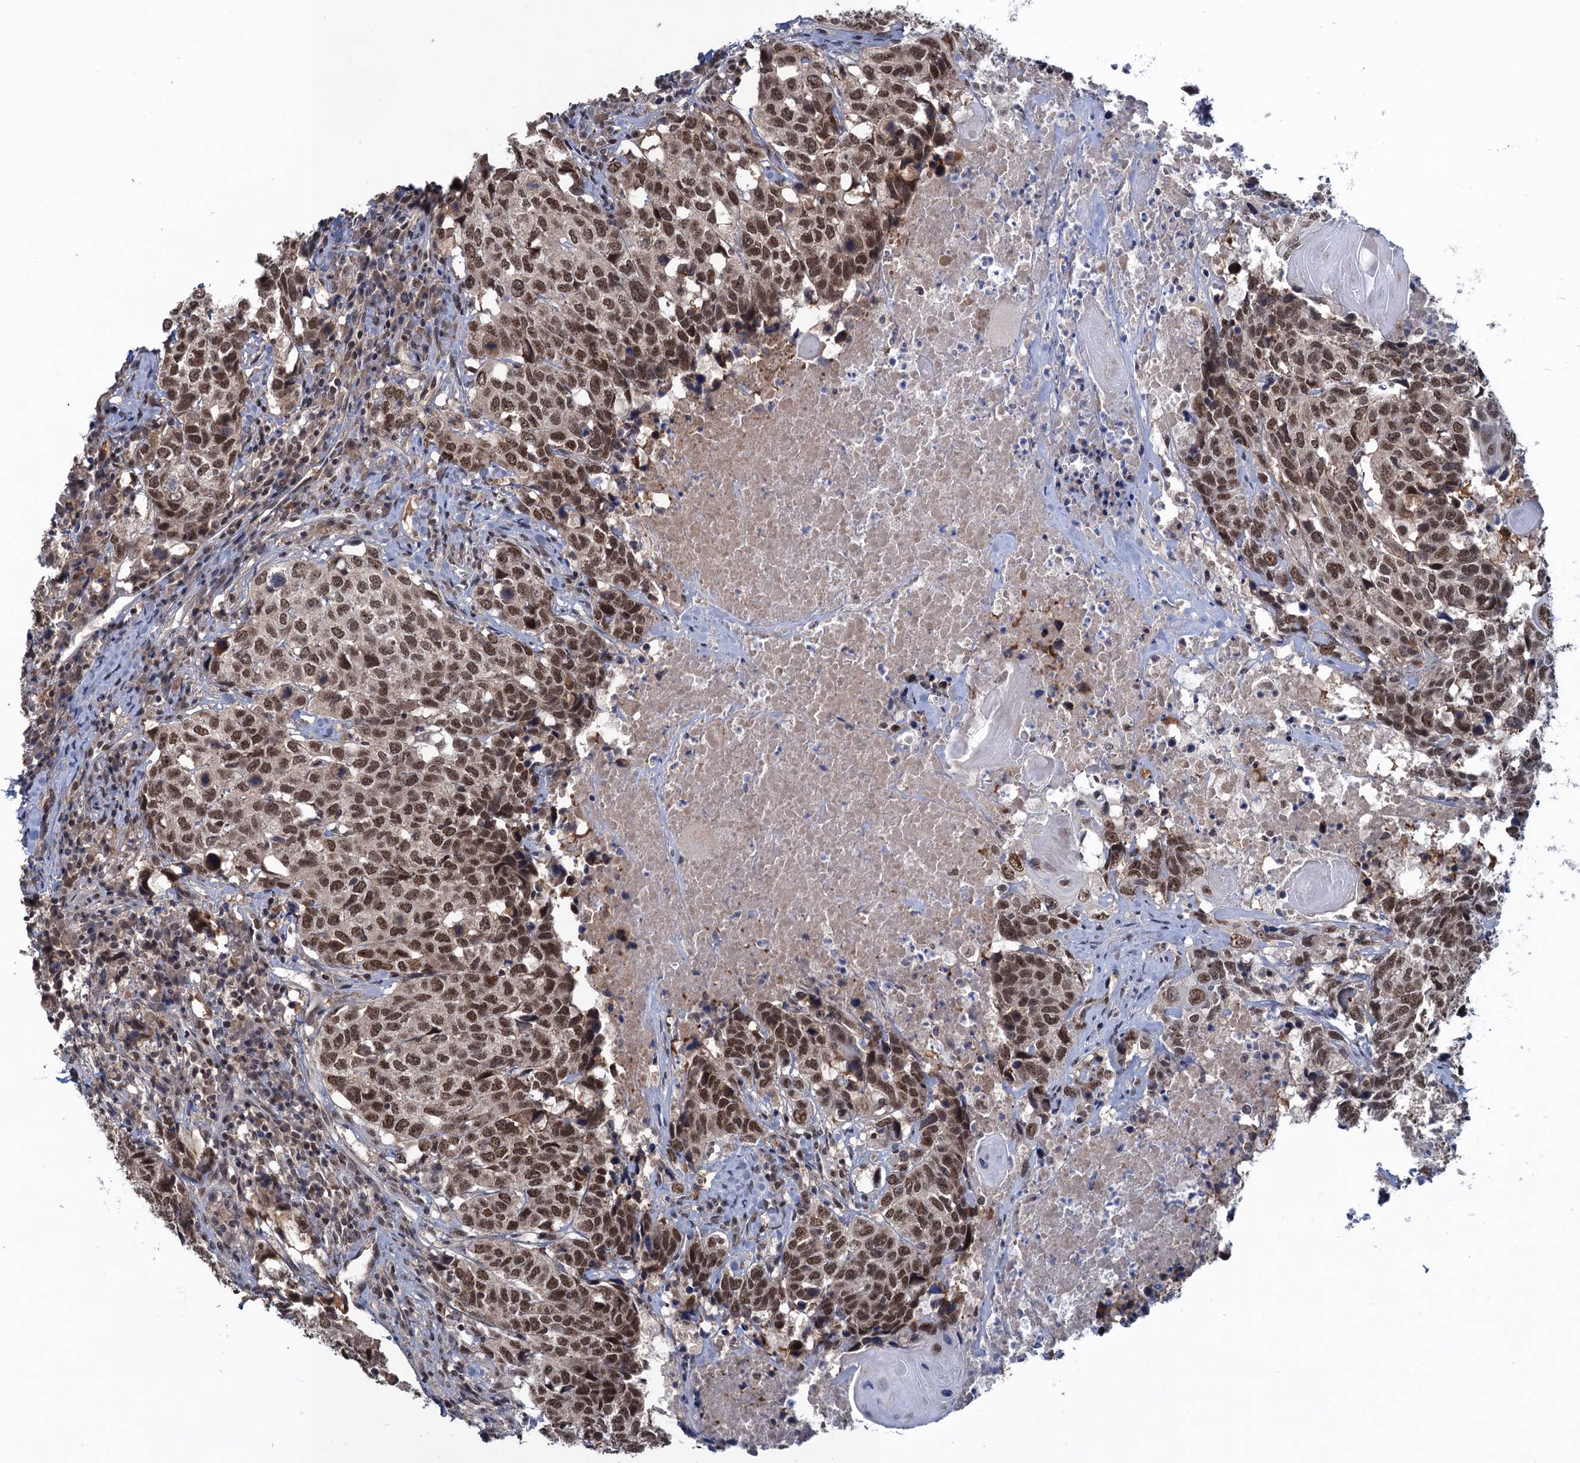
{"staining": {"intensity": "moderate", "quantity": ">75%", "location": "nuclear"}, "tissue": "head and neck cancer", "cell_type": "Tumor cells", "image_type": "cancer", "snomed": [{"axis": "morphology", "description": "Squamous cell carcinoma, NOS"}, {"axis": "topography", "description": "Head-Neck"}], "caption": "Immunohistochemical staining of head and neck squamous cell carcinoma shows medium levels of moderate nuclear staining in about >75% of tumor cells. The staining was performed using DAB, with brown indicating positive protein expression. Nuclei are stained blue with hematoxylin.", "gene": "SAE1", "patient": {"sex": "male", "age": 66}}